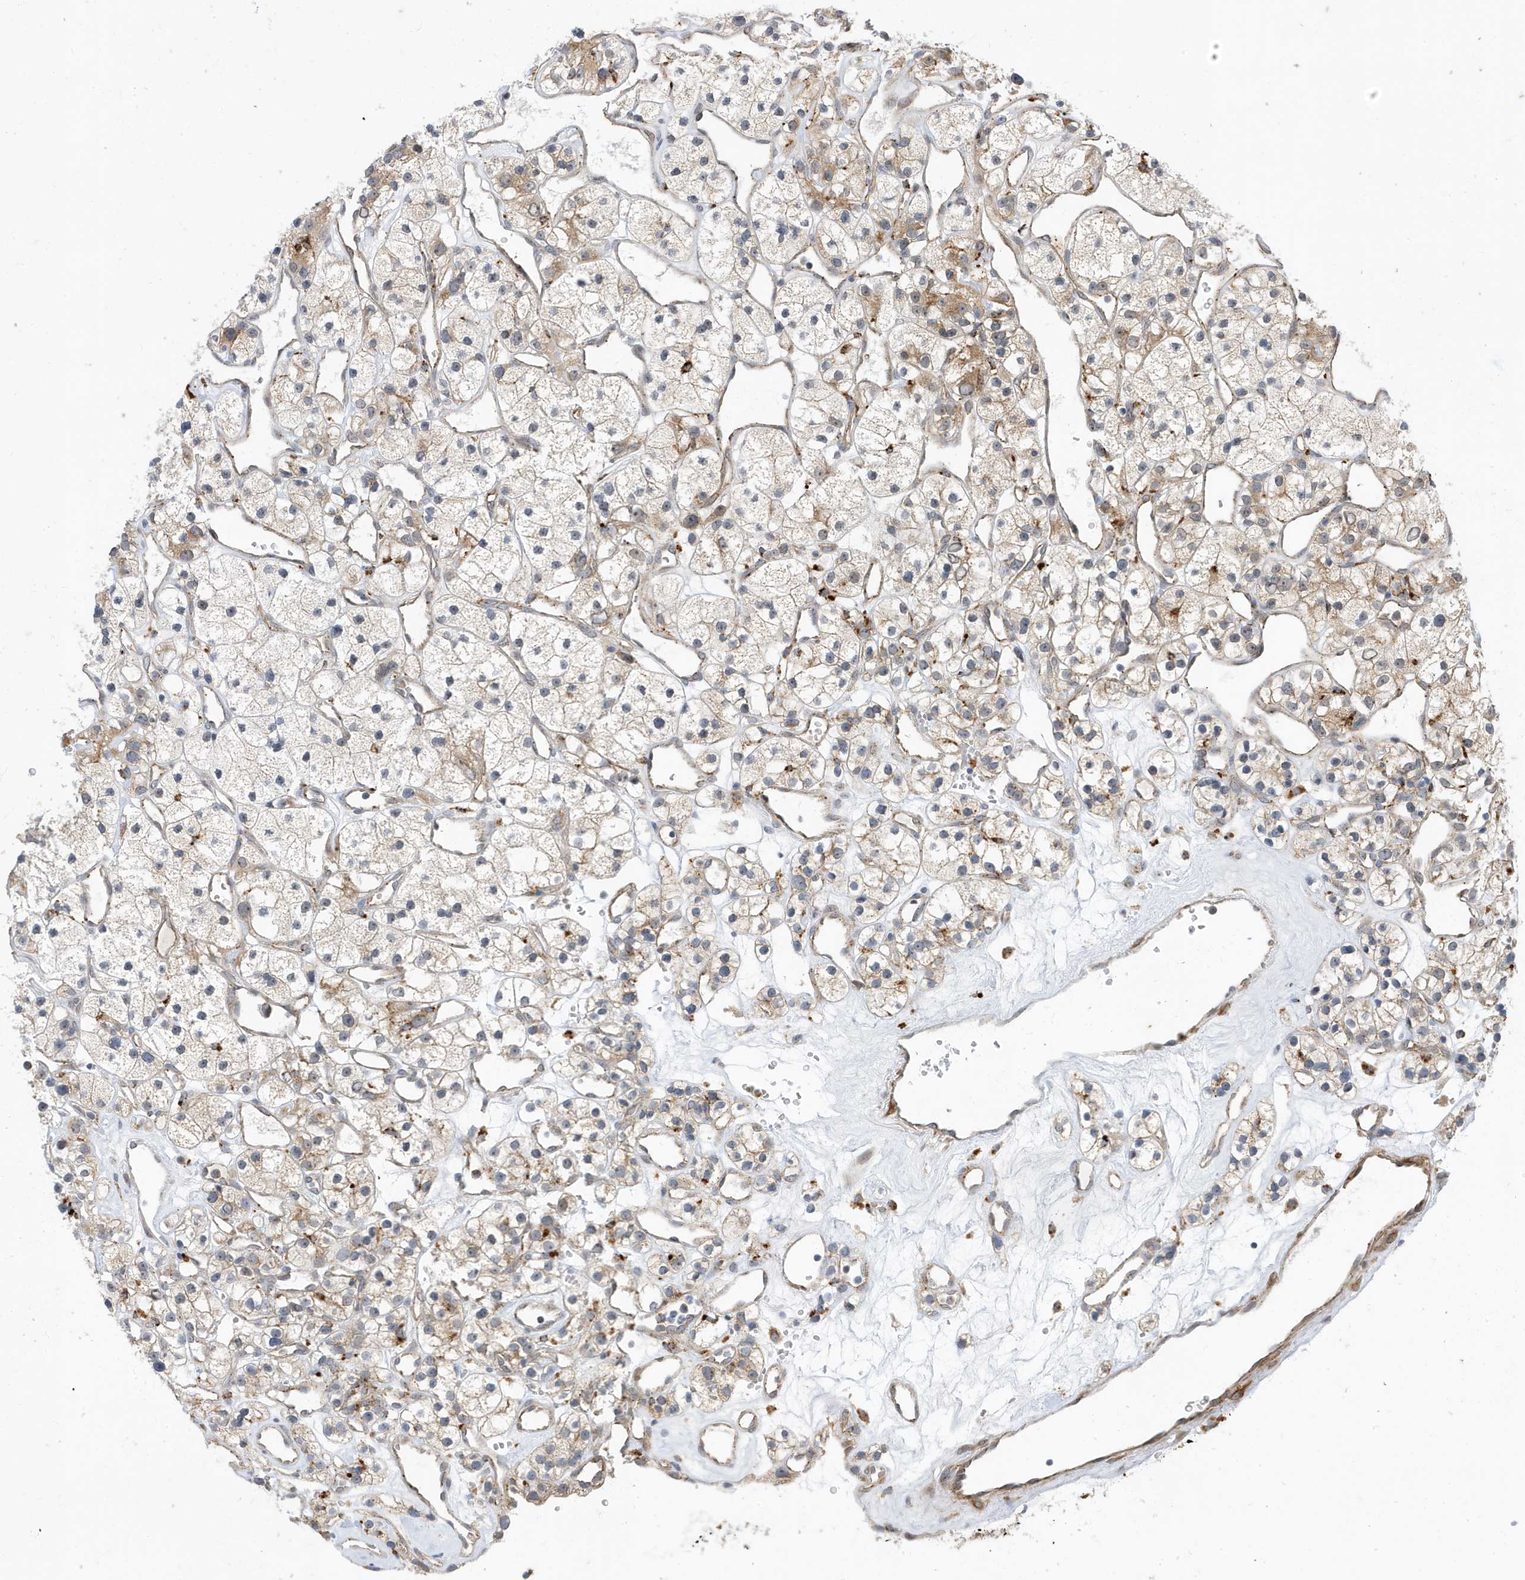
{"staining": {"intensity": "moderate", "quantity": "<25%", "location": "cytoplasmic/membranous"}, "tissue": "renal cancer", "cell_type": "Tumor cells", "image_type": "cancer", "snomed": [{"axis": "morphology", "description": "Adenocarcinoma, NOS"}, {"axis": "topography", "description": "Kidney"}], "caption": "Adenocarcinoma (renal) stained with immunohistochemistry exhibits moderate cytoplasmic/membranous positivity in about <25% of tumor cells. (Brightfield microscopy of DAB IHC at high magnification).", "gene": "ZNF507", "patient": {"sex": "female", "age": 57}}